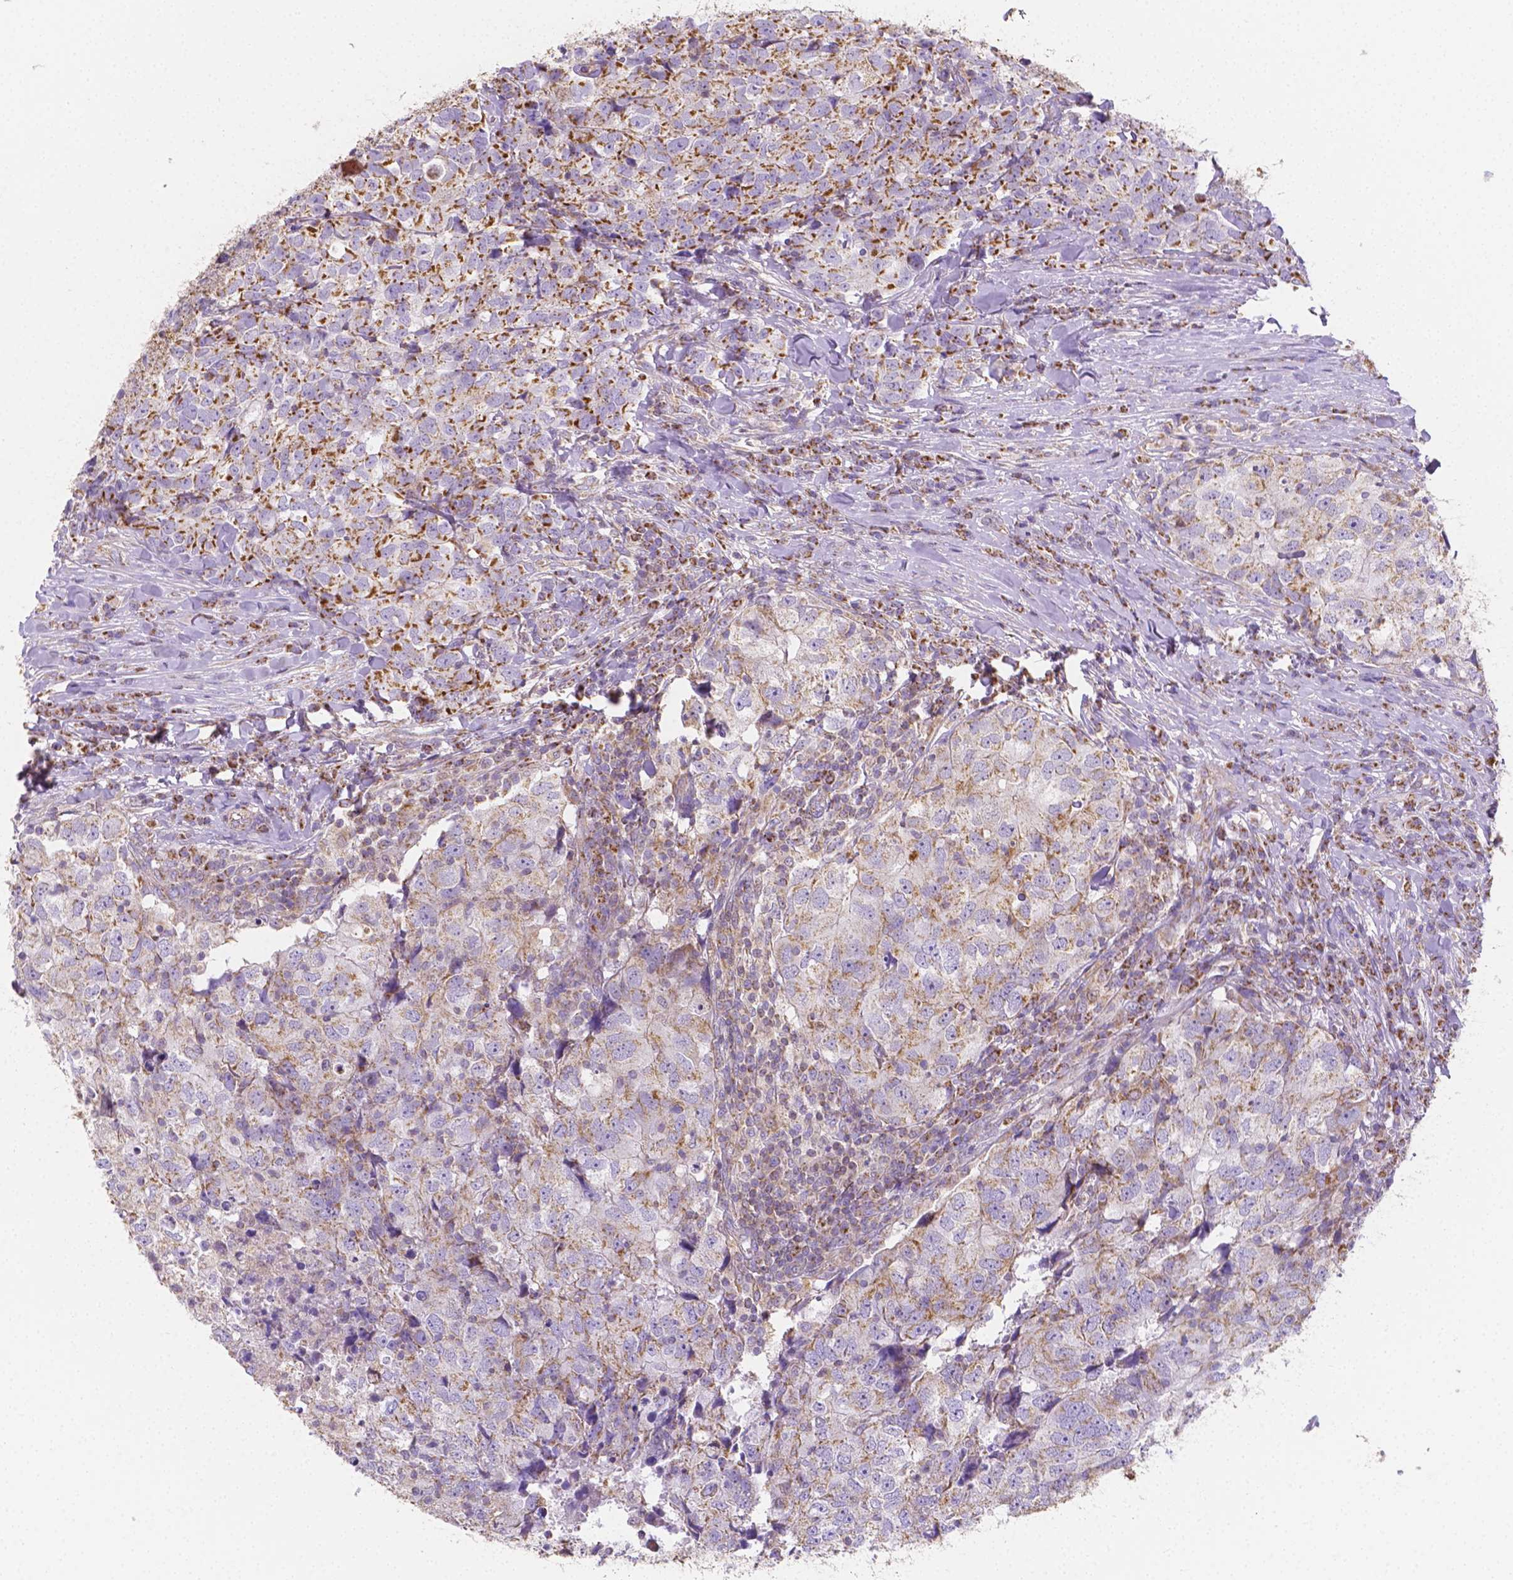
{"staining": {"intensity": "strong", "quantity": "<25%", "location": "cytoplasmic/membranous"}, "tissue": "breast cancer", "cell_type": "Tumor cells", "image_type": "cancer", "snomed": [{"axis": "morphology", "description": "Duct carcinoma"}, {"axis": "topography", "description": "Breast"}], "caption": "Protein staining of breast cancer tissue displays strong cytoplasmic/membranous staining in approximately <25% of tumor cells.", "gene": "SGTB", "patient": {"sex": "female", "age": 30}}